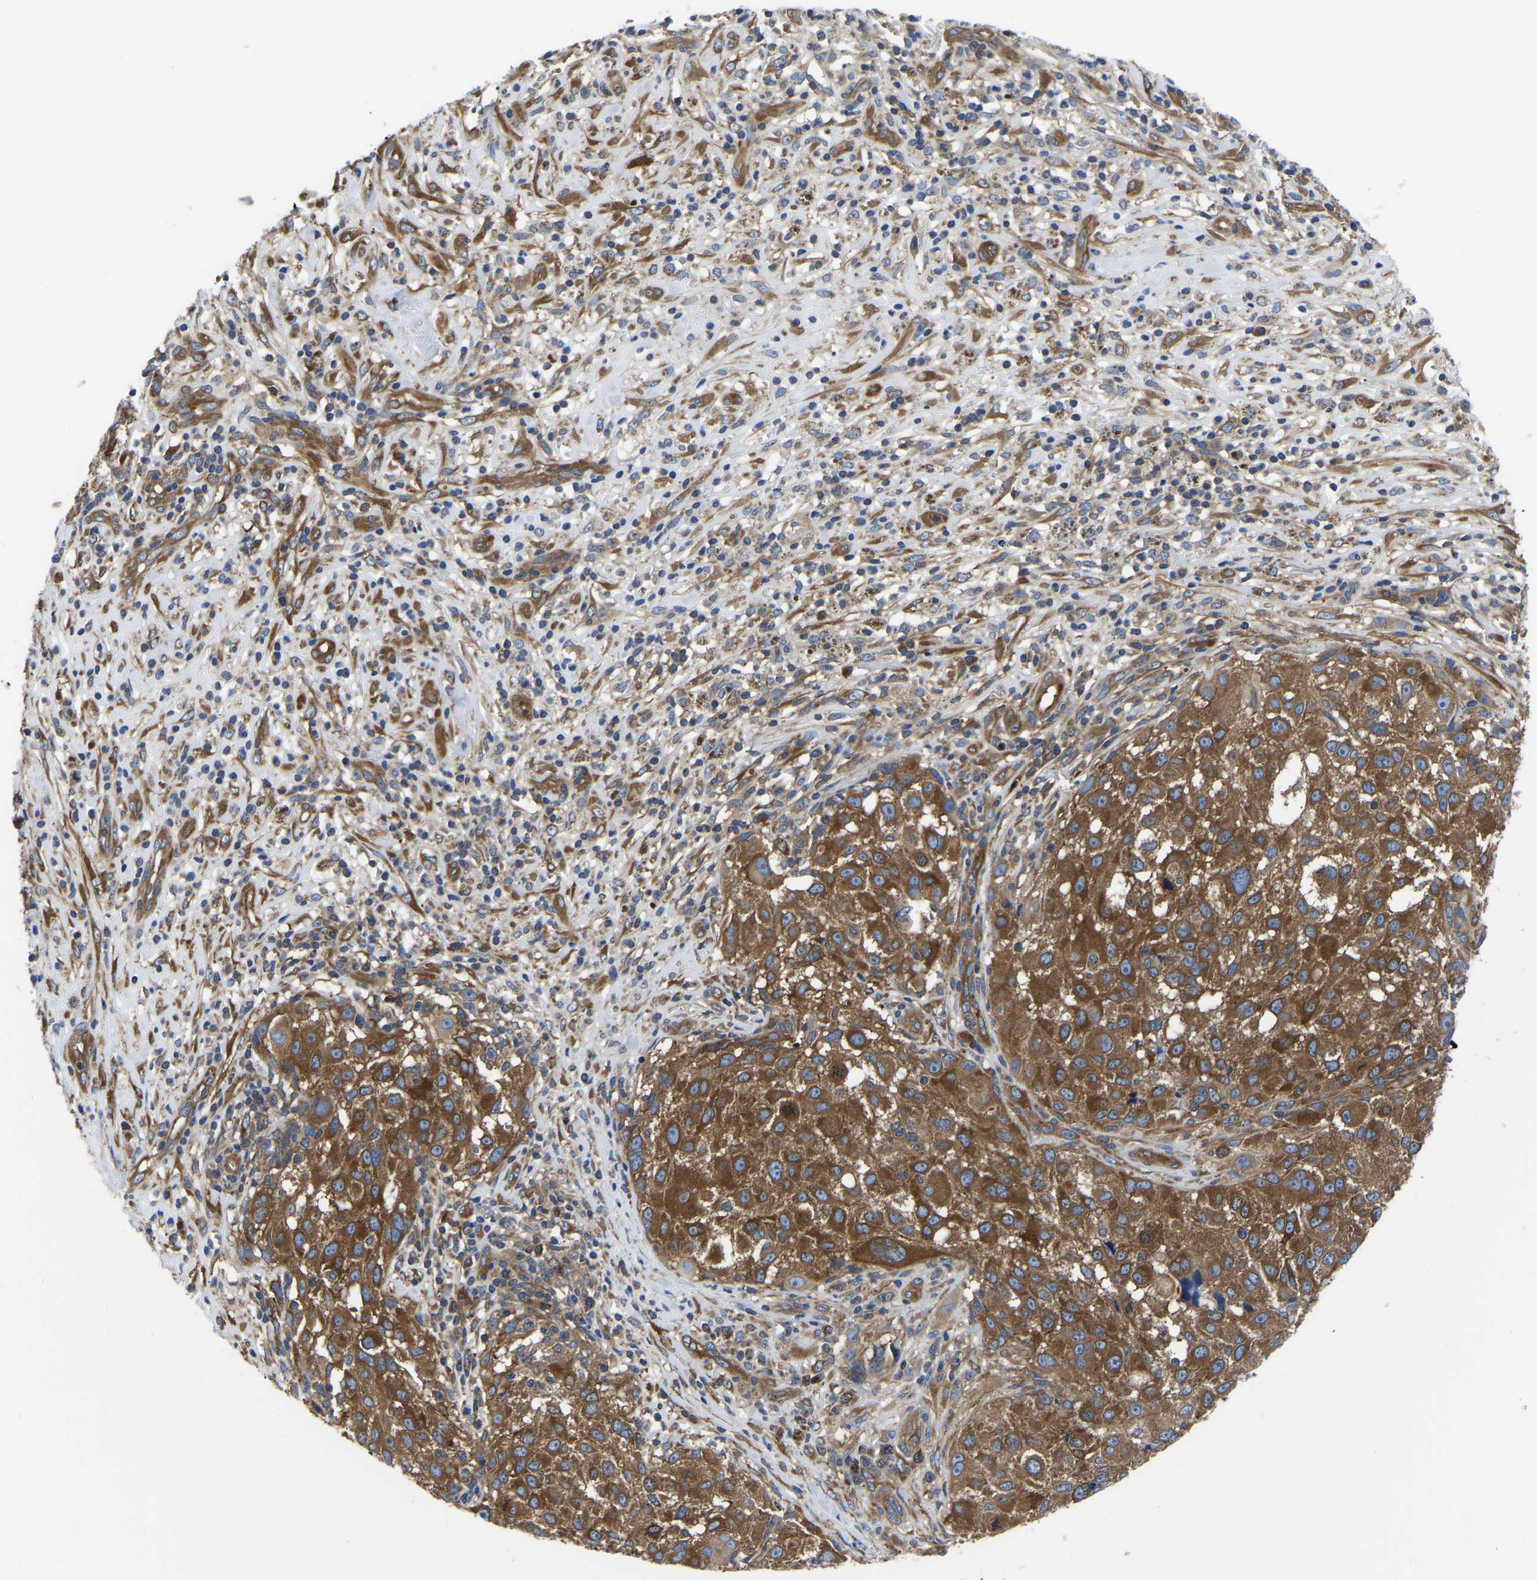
{"staining": {"intensity": "moderate", "quantity": ">75%", "location": "cytoplasmic/membranous"}, "tissue": "melanoma", "cell_type": "Tumor cells", "image_type": "cancer", "snomed": [{"axis": "morphology", "description": "Necrosis, NOS"}, {"axis": "morphology", "description": "Malignant melanoma, NOS"}, {"axis": "topography", "description": "Skin"}], "caption": "Protein analysis of melanoma tissue exhibits moderate cytoplasmic/membranous staining in about >75% of tumor cells.", "gene": "TFG", "patient": {"sex": "female", "age": 87}}